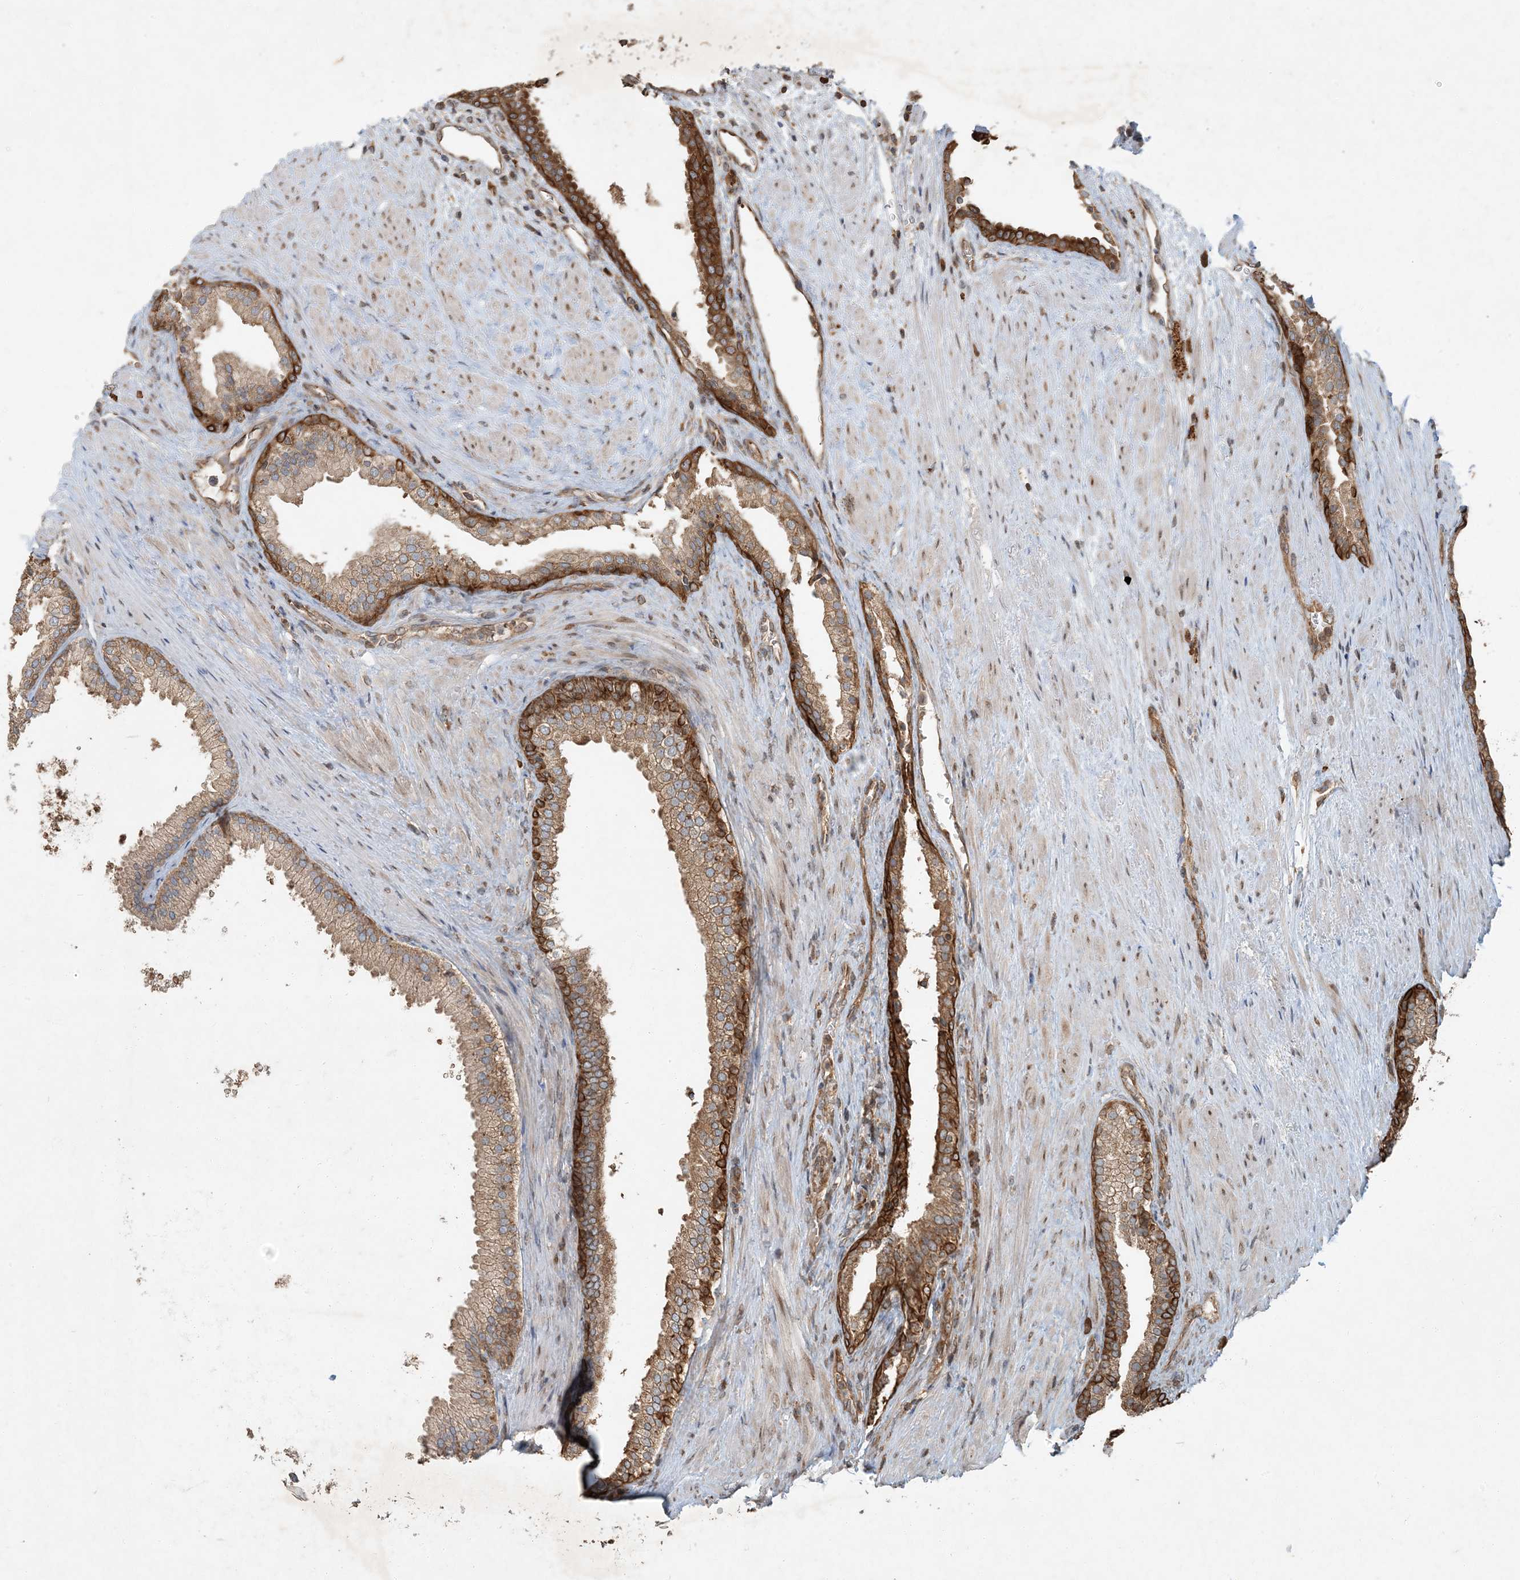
{"staining": {"intensity": "strong", "quantity": ">75%", "location": "cytoplasmic/membranous"}, "tissue": "prostate", "cell_type": "Glandular cells", "image_type": "normal", "snomed": [{"axis": "morphology", "description": "Normal tissue, NOS"}, {"axis": "topography", "description": "Prostate"}], "caption": "The histopathology image exhibits immunohistochemical staining of benign prostate. There is strong cytoplasmic/membranous expression is identified in about >75% of glandular cells.", "gene": "COMMD8", "patient": {"sex": "male", "age": 76}}